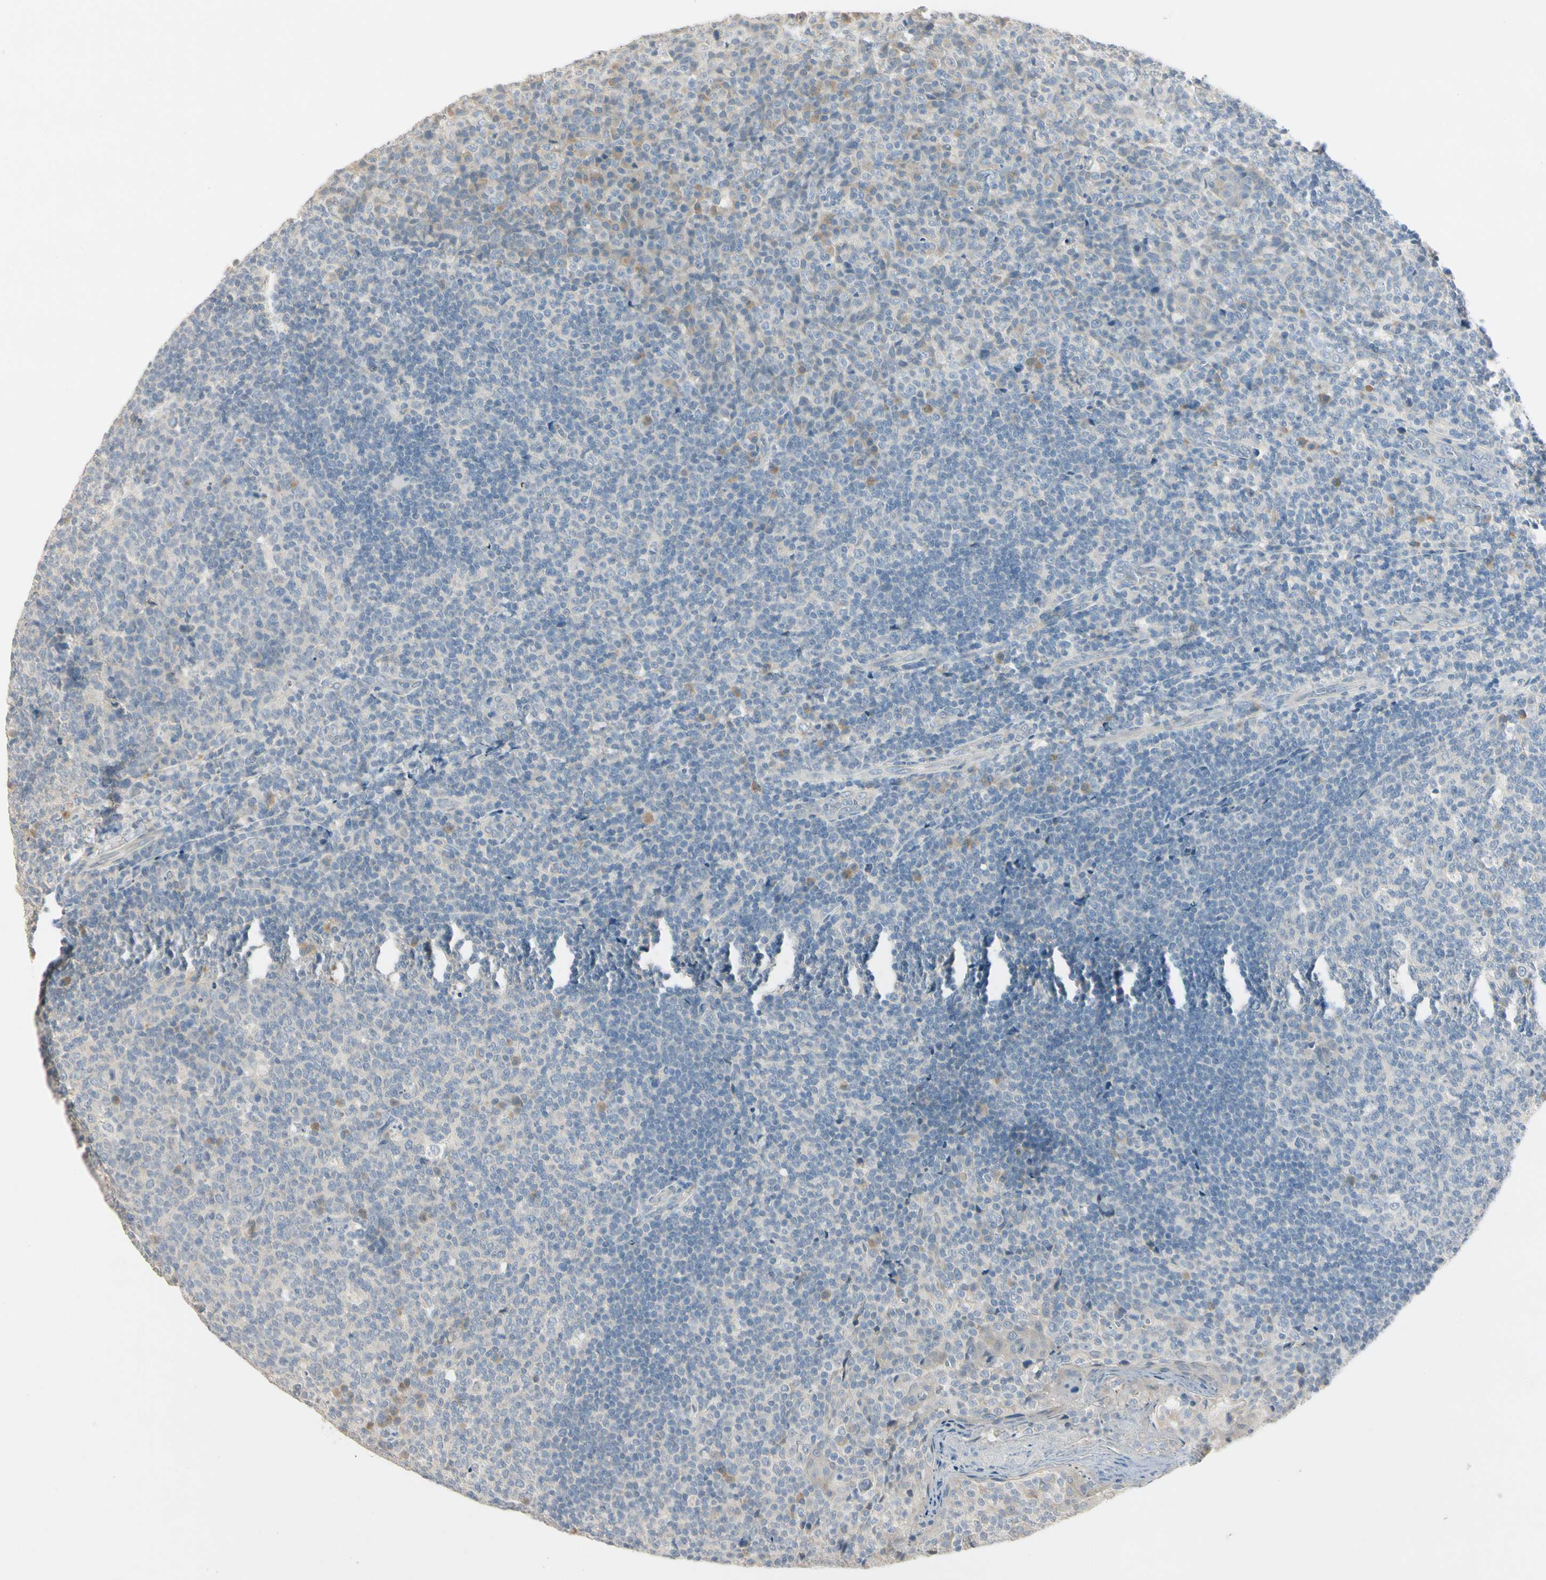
{"staining": {"intensity": "negative", "quantity": "none", "location": "none"}, "tissue": "tonsil", "cell_type": "Germinal center cells", "image_type": "normal", "snomed": [{"axis": "morphology", "description": "Normal tissue, NOS"}, {"axis": "topography", "description": "Tonsil"}], "caption": "Protein analysis of benign tonsil demonstrates no significant expression in germinal center cells.", "gene": "PRSS21", "patient": {"sex": "male", "age": 17}}